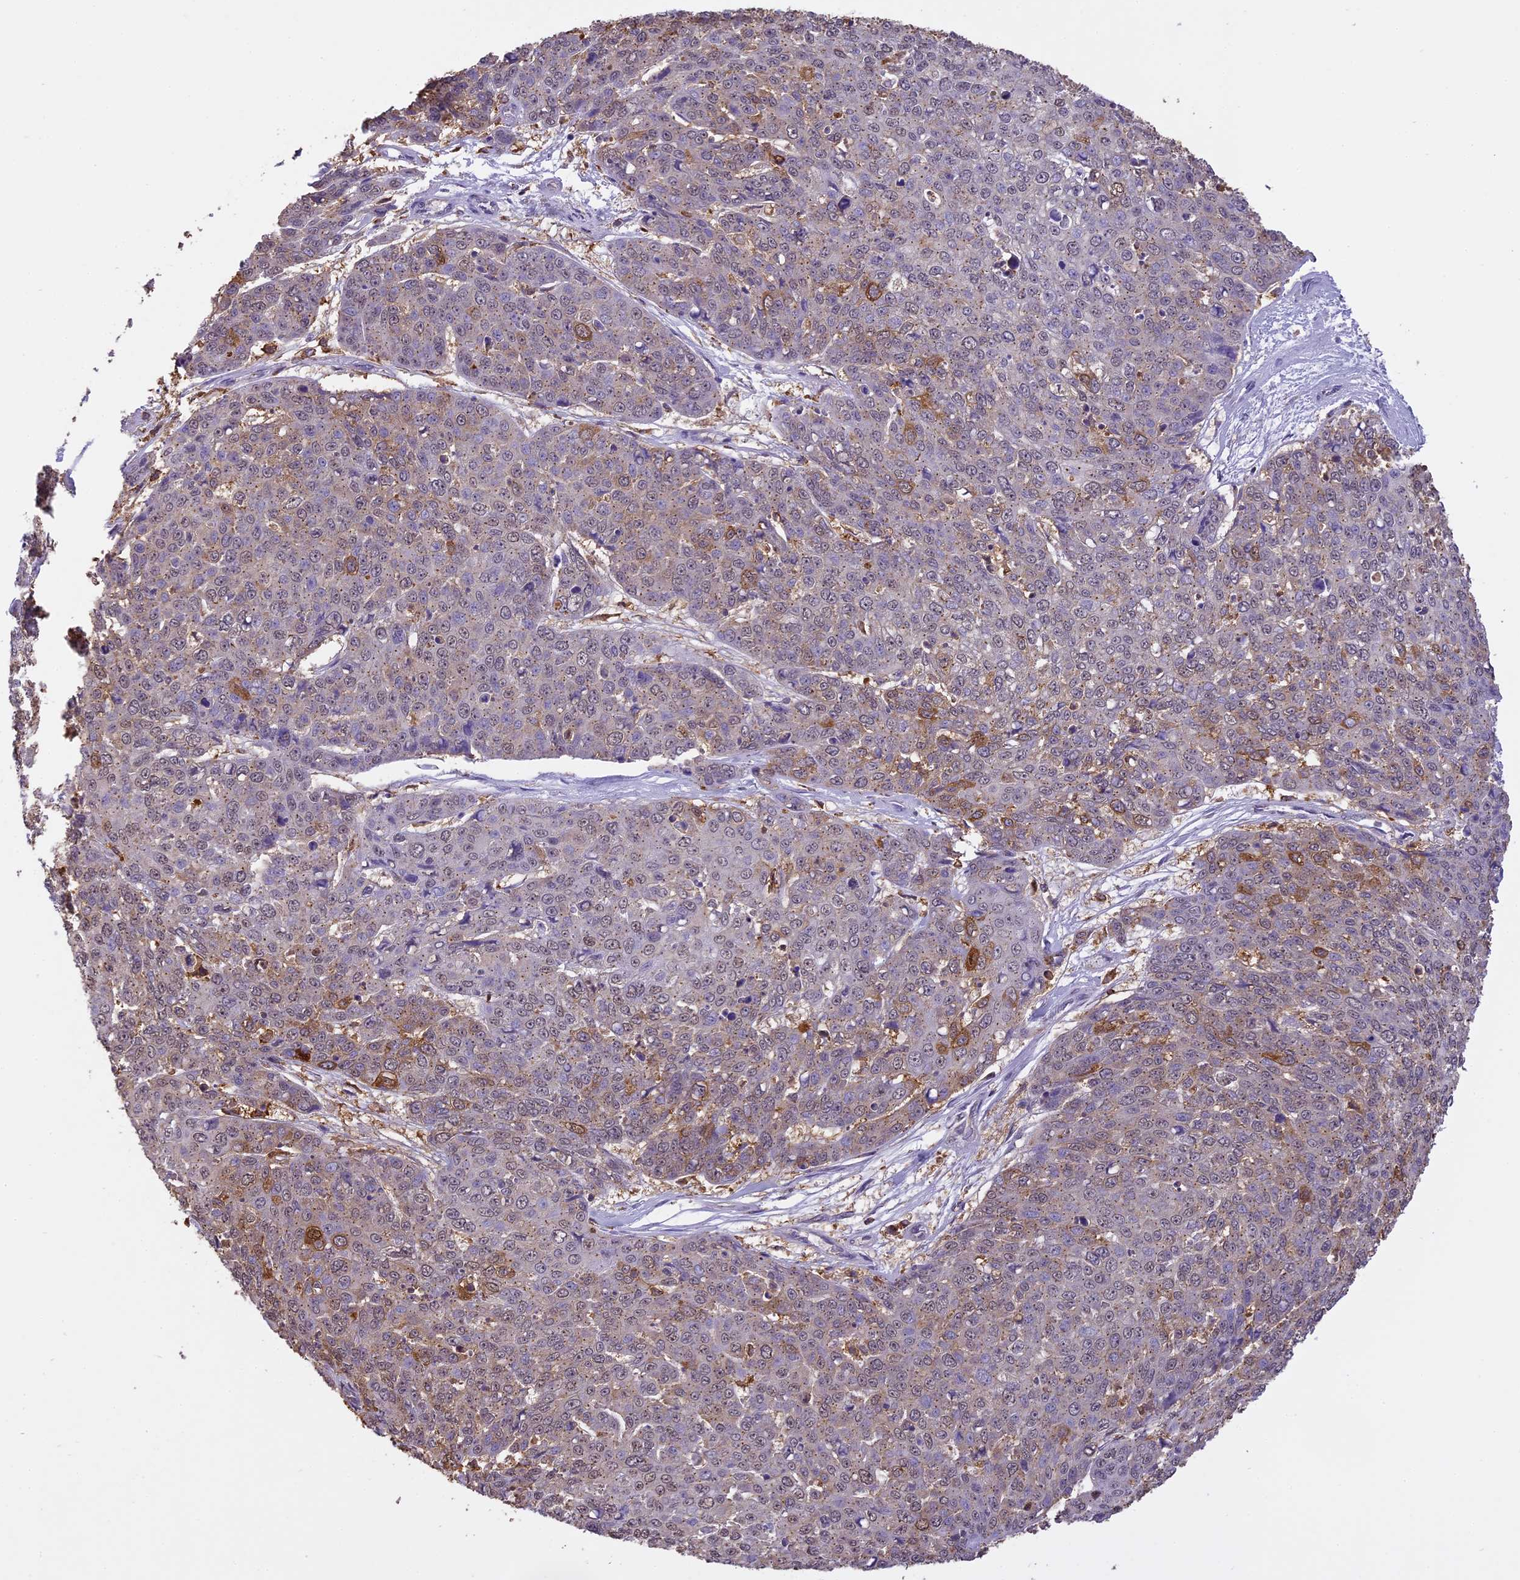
{"staining": {"intensity": "moderate", "quantity": "<25%", "location": "cytoplasmic/membranous,nuclear"}, "tissue": "skin cancer", "cell_type": "Tumor cells", "image_type": "cancer", "snomed": [{"axis": "morphology", "description": "Squamous cell carcinoma, NOS"}, {"axis": "topography", "description": "Skin"}], "caption": "A high-resolution image shows immunohistochemistry staining of skin cancer, which displays moderate cytoplasmic/membranous and nuclear staining in approximately <25% of tumor cells. (brown staining indicates protein expression, while blue staining denotes nuclei).", "gene": "ARHGAP19", "patient": {"sex": "male", "age": 71}}